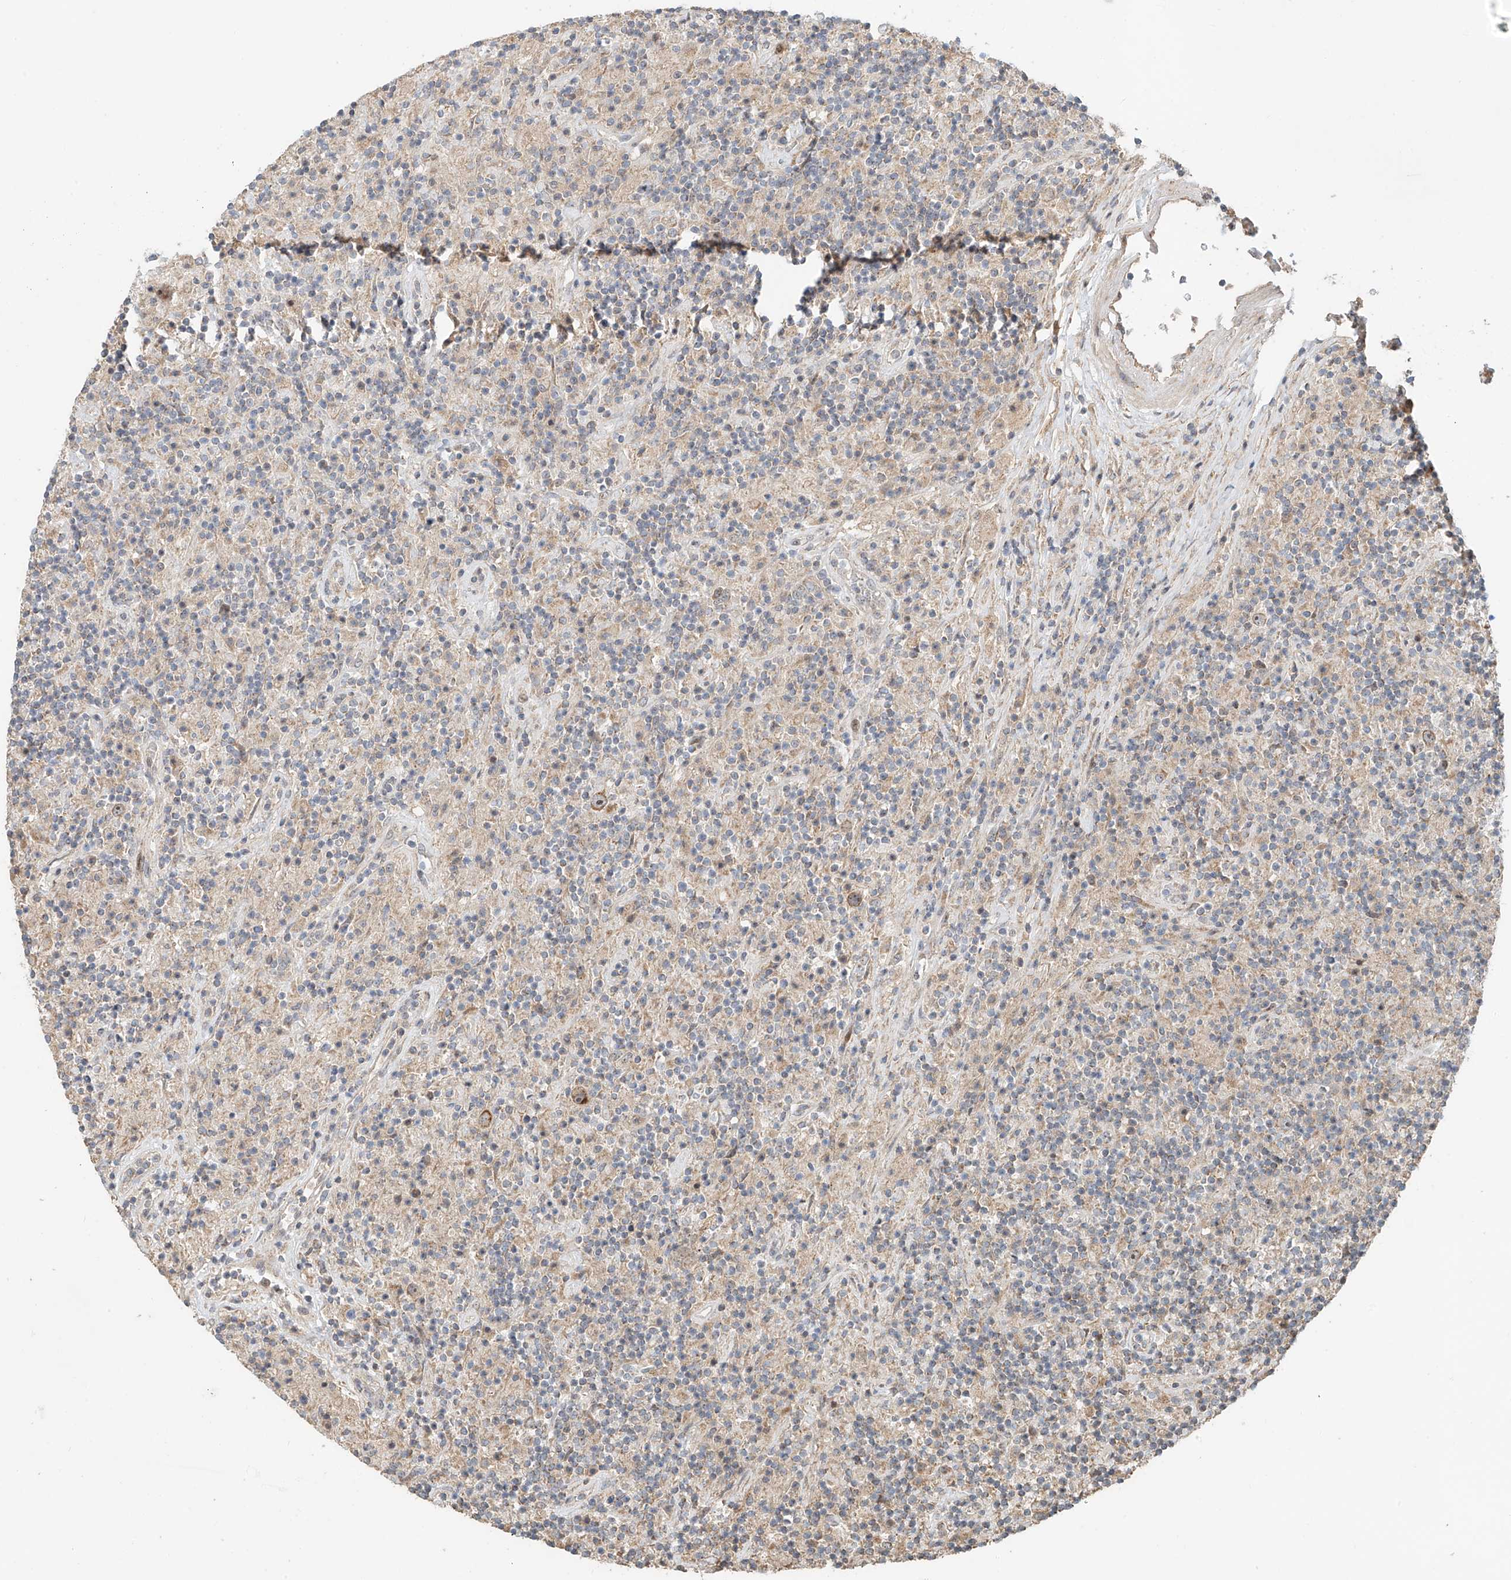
{"staining": {"intensity": "moderate", "quantity": "25%-75%", "location": "cytoplasmic/membranous"}, "tissue": "lymphoma", "cell_type": "Tumor cells", "image_type": "cancer", "snomed": [{"axis": "morphology", "description": "Hodgkin's disease, NOS"}, {"axis": "topography", "description": "Lymph node"}], "caption": "The photomicrograph demonstrates a brown stain indicating the presence of a protein in the cytoplasmic/membranous of tumor cells in Hodgkin's disease.", "gene": "TMEM61", "patient": {"sex": "male", "age": 70}}